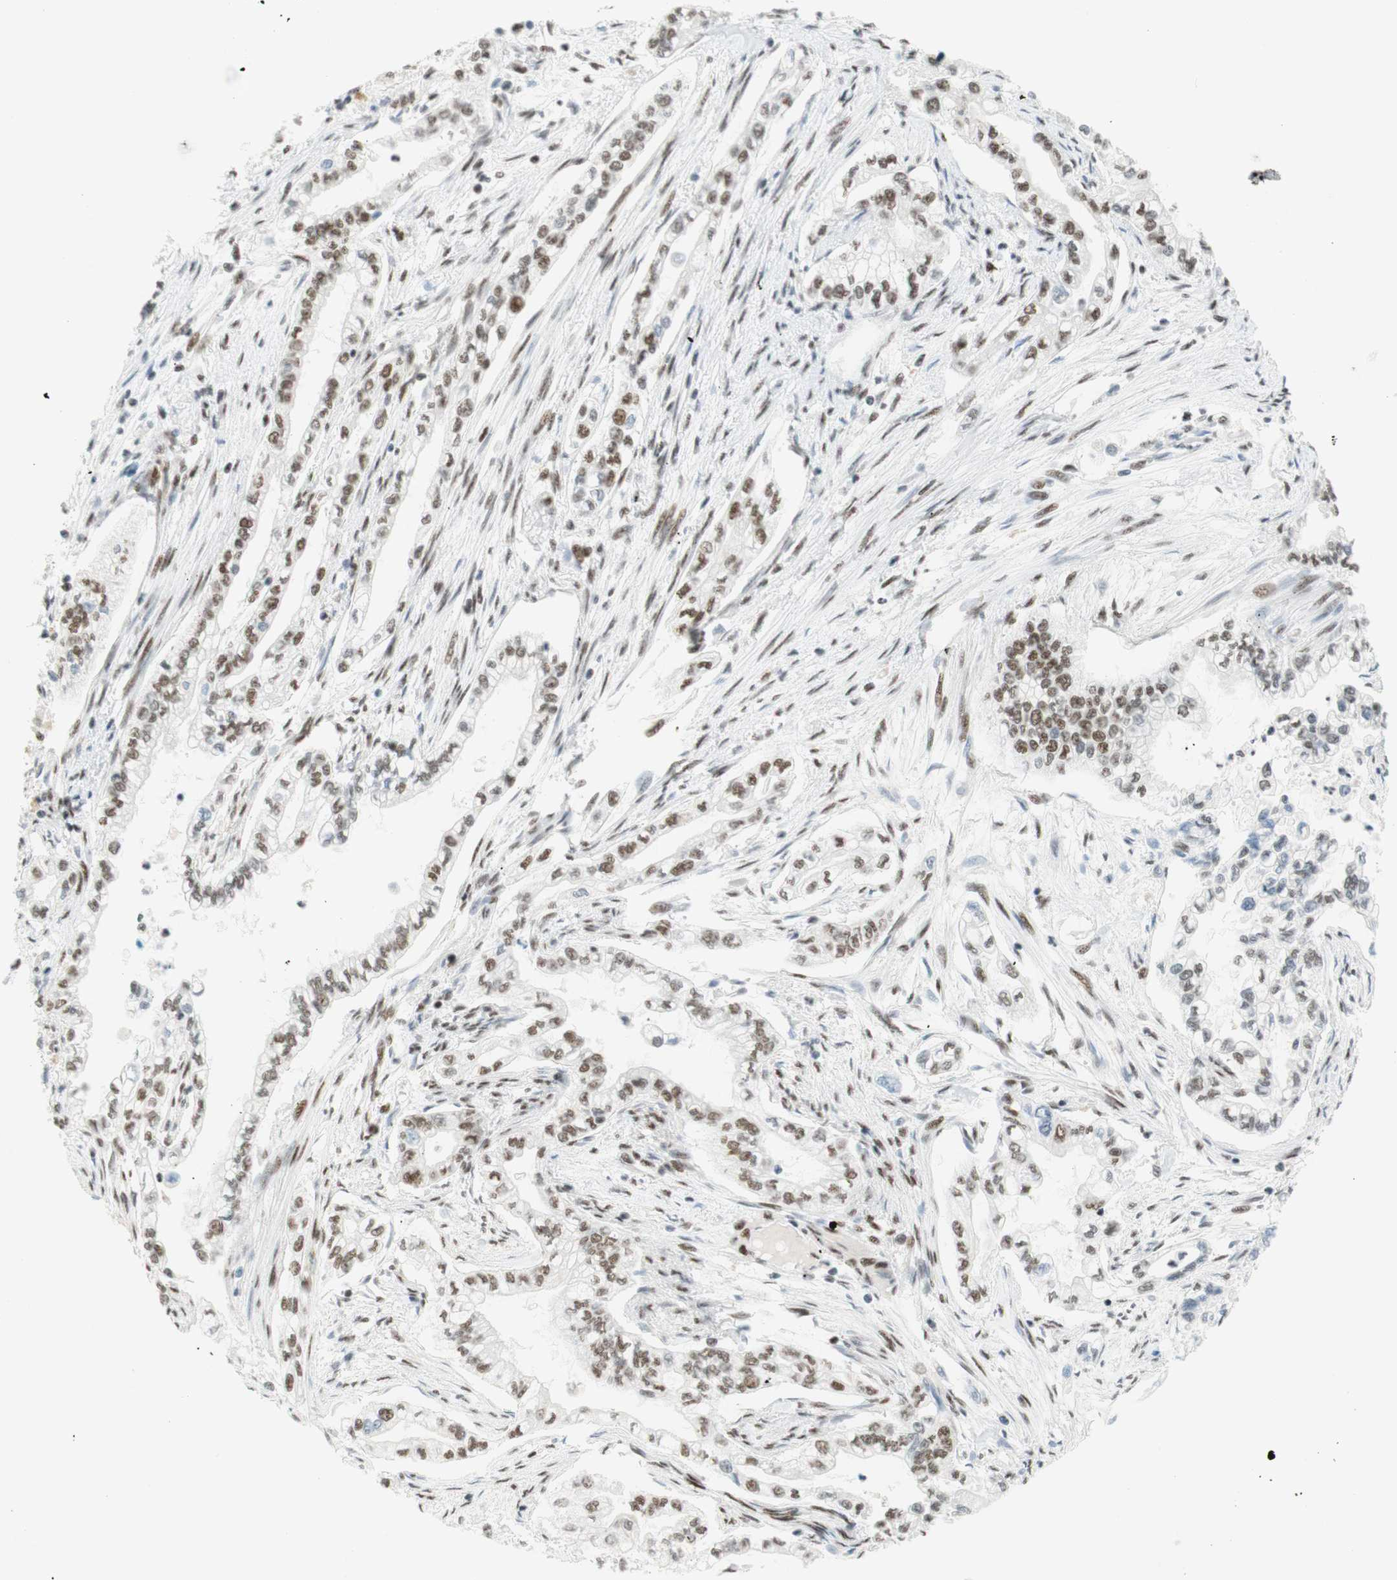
{"staining": {"intensity": "moderate", "quantity": "25%-75%", "location": "nuclear"}, "tissue": "pancreatic cancer", "cell_type": "Tumor cells", "image_type": "cancer", "snomed": [{"axis": "morphology", "description": "Normal tissue, NOS"}, {"axis": "topography", "description": "Pancreas"}], "caption": "A medium amount of moderate nuclear expression is seen in about 25%-75% of tumor cells in pancreatic cancer tissue.", "gene": "RNF20", "patient": {"sex": "male", "age": 42}}